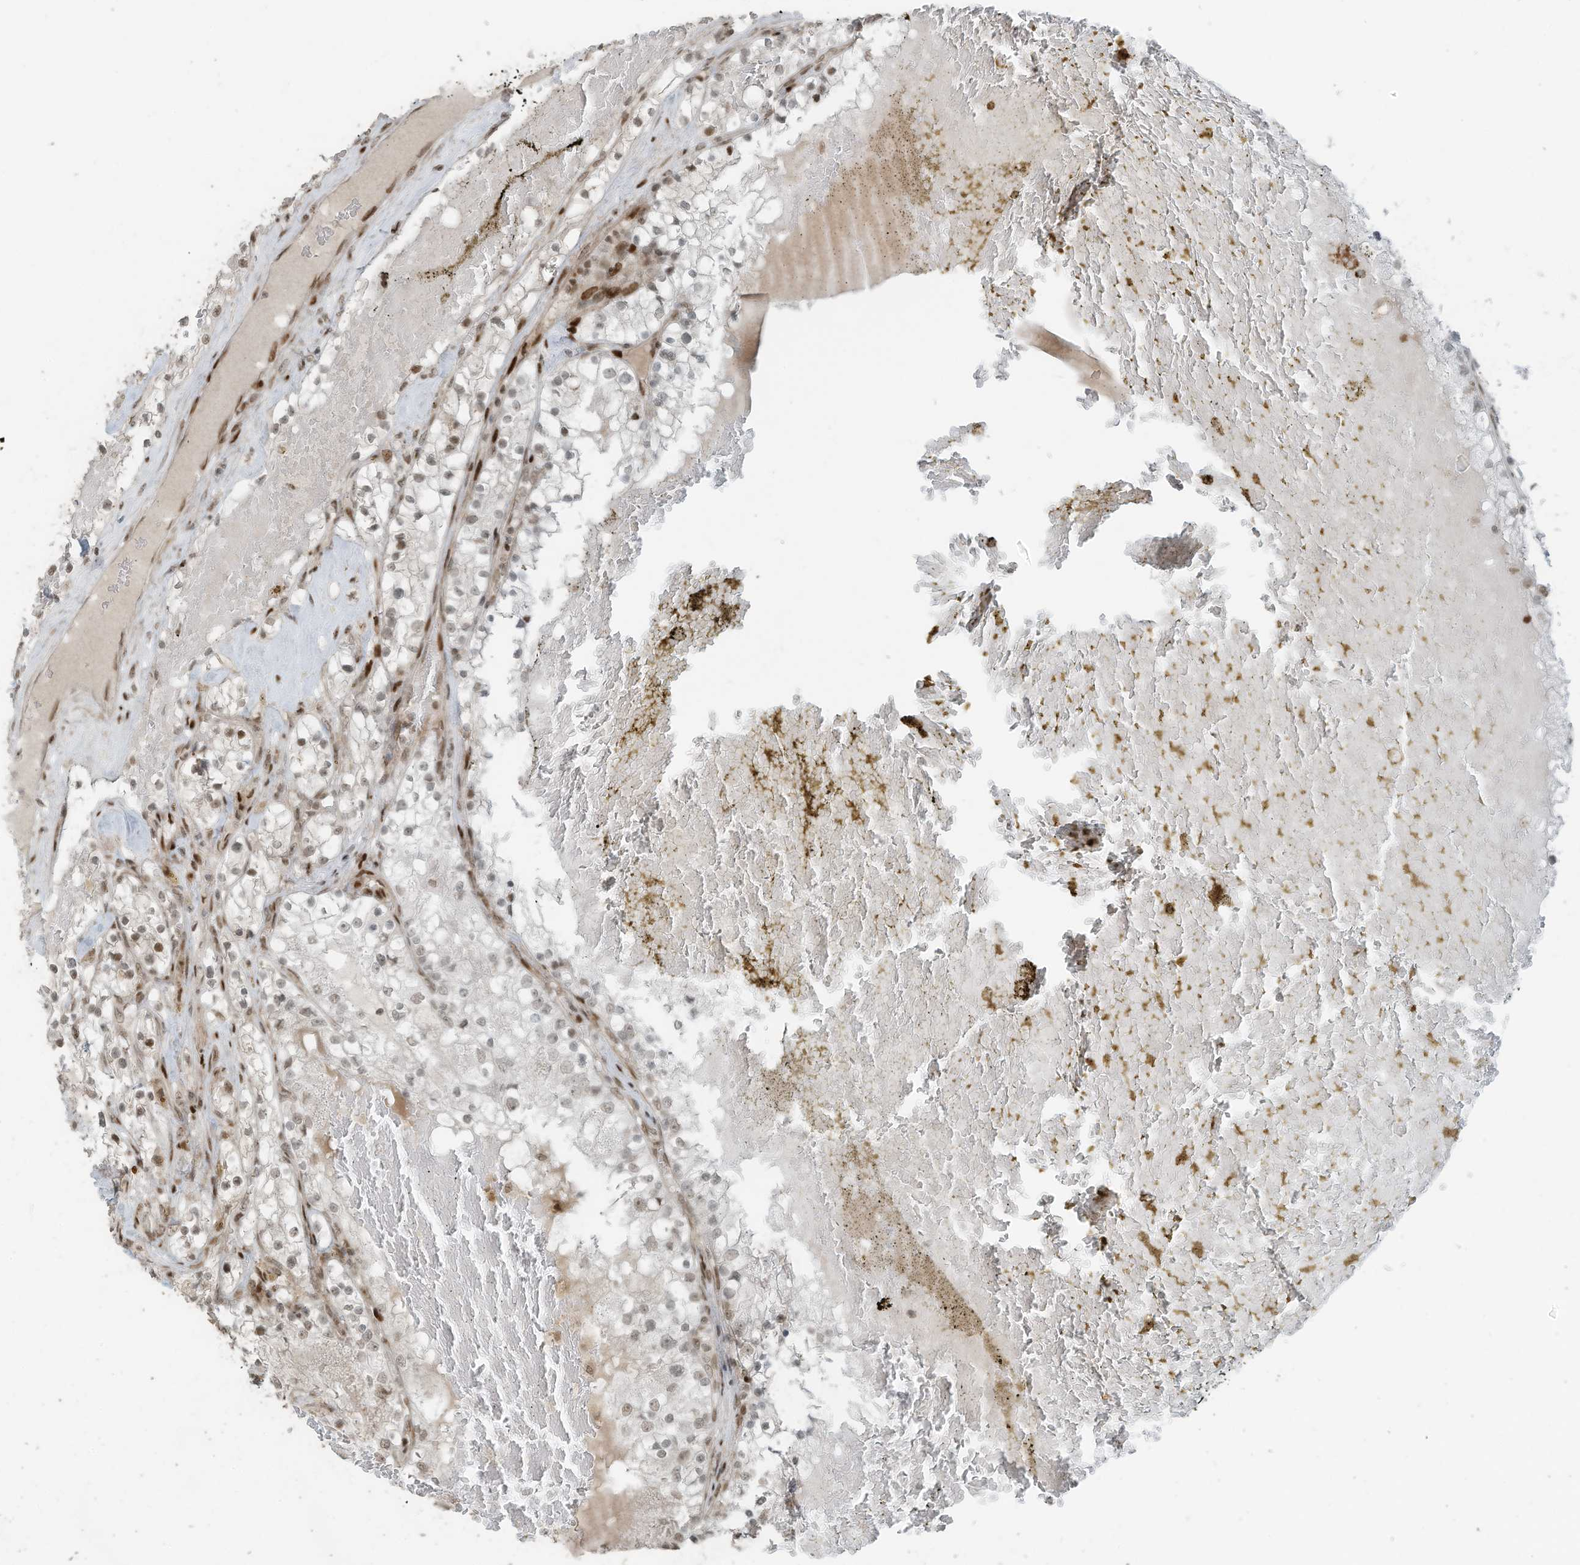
{"staining": {"intensity": "weak", "quantity": "<25%", "location": "nuclear"}, "tissue": "renal cancer", "cell_type": "Tumor cells", "image_type": "cancer", "snomed": [{"axis": "morphology", "description": "Normal tissue, NOS"}, {"axis": "morphology", "description": "Adenocarcinoma, NOS"}, {"axis": "topography", "description": "Kidney"}], "caption": "Immunohistochemistry (IHC) micrograph of neoplastic tissue: renal cancer stained with DAB (3,3'-diaminobenzidine) shows no significant protein staining in tumor cells. Brightfield microscopy of immunohistochemistry stained with DAB (brown) and hematoxylin (blue), captured at high magnification.", "gene": "PCNP", "patient": {"sex": "male", "age": 68}}